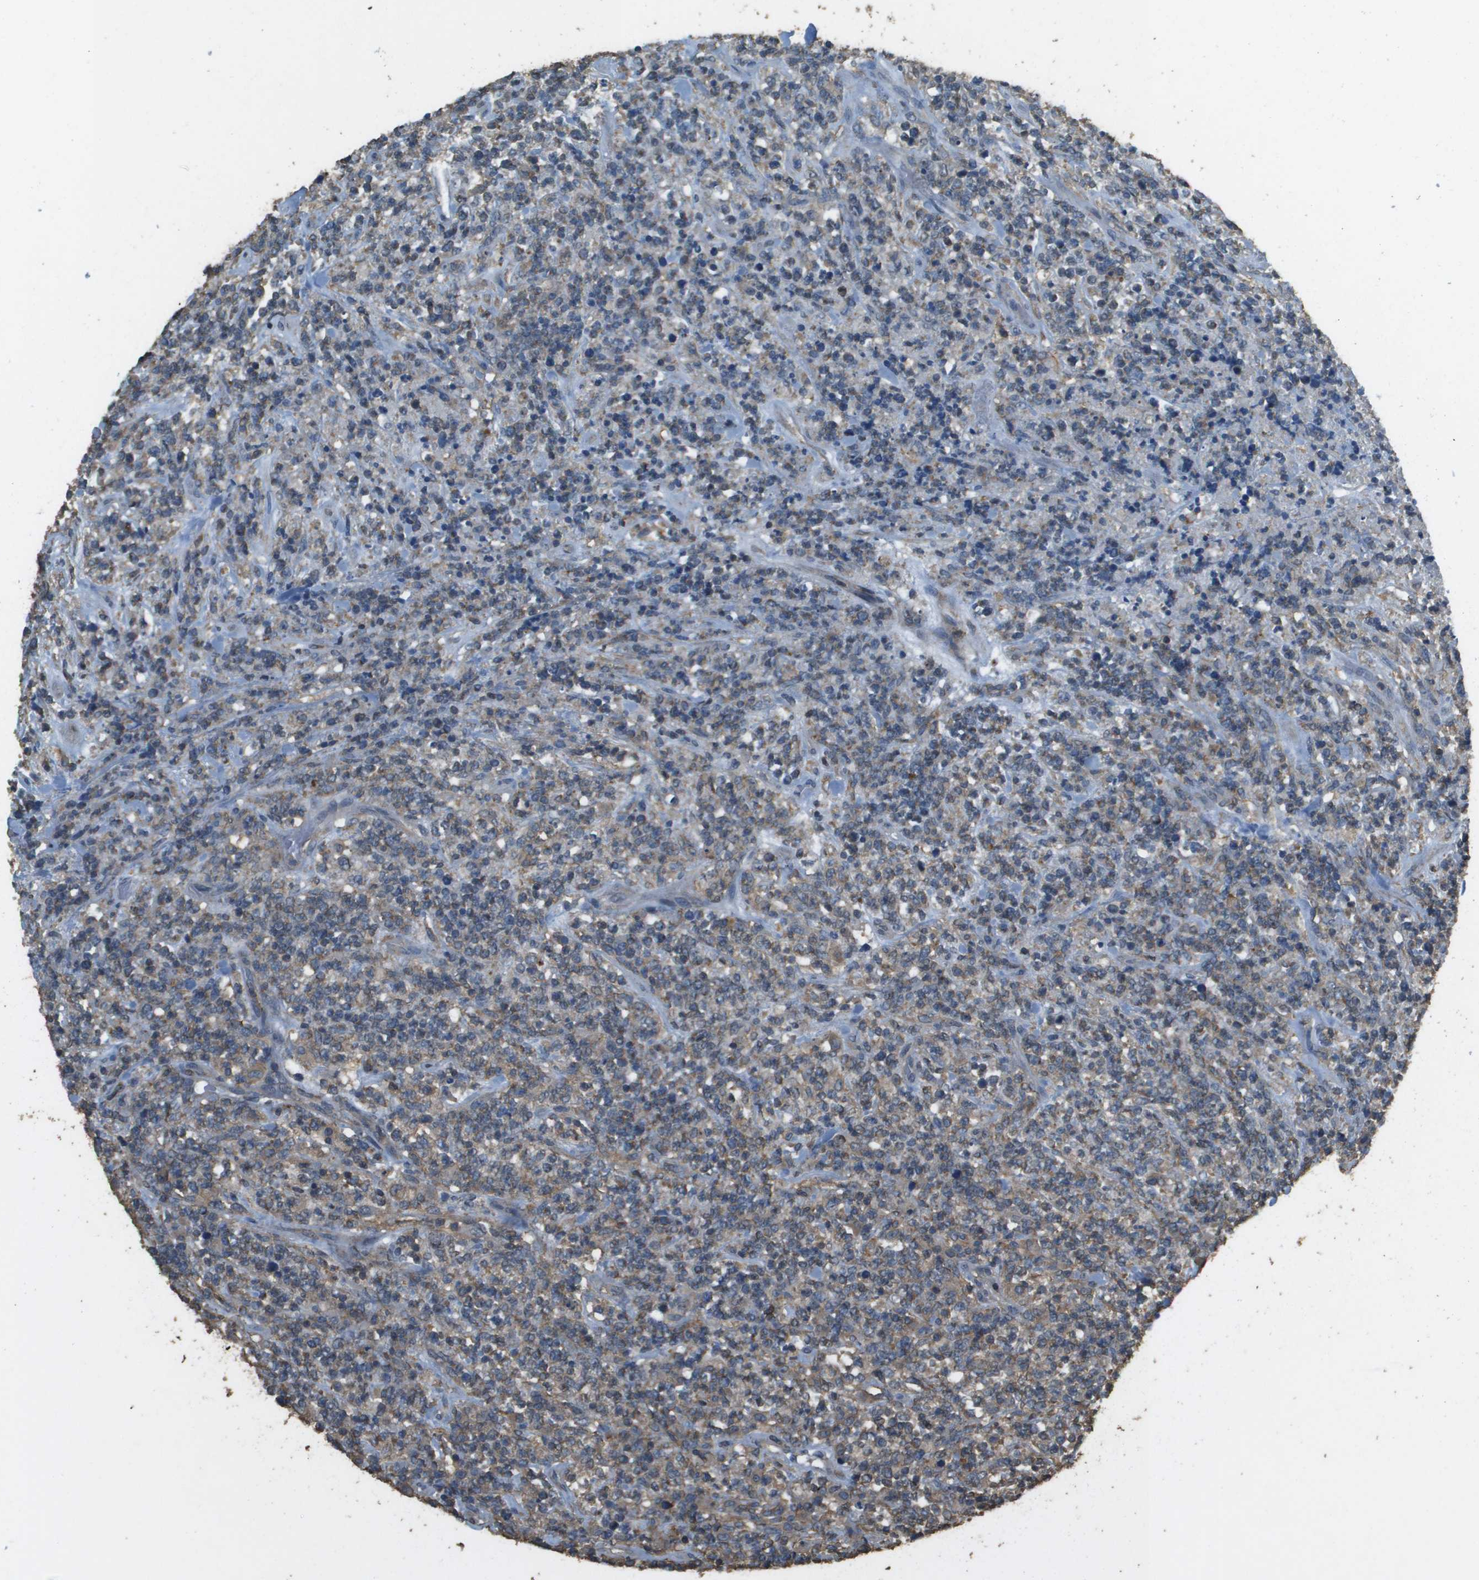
{"staining": {"intensity": "weak", "quantity": "<25%", "location": "cytoplasmic/membranous"}, "tissue": "lymphoma", "cell_type": "Tumor cells", "image_type": "cancer", "snomed": [{"axis": "morphology", "description": "Malignant lymphoma, non-Hodgkin's type, High grade"}, {"axis": "topography", "description": "Soft tissue"}], "caption": "Protein analysis of lymphoma reveals no significant expression in tumor cells.", "gene": "MS4A7", "patient": {"sex": "male", "age": 18}}